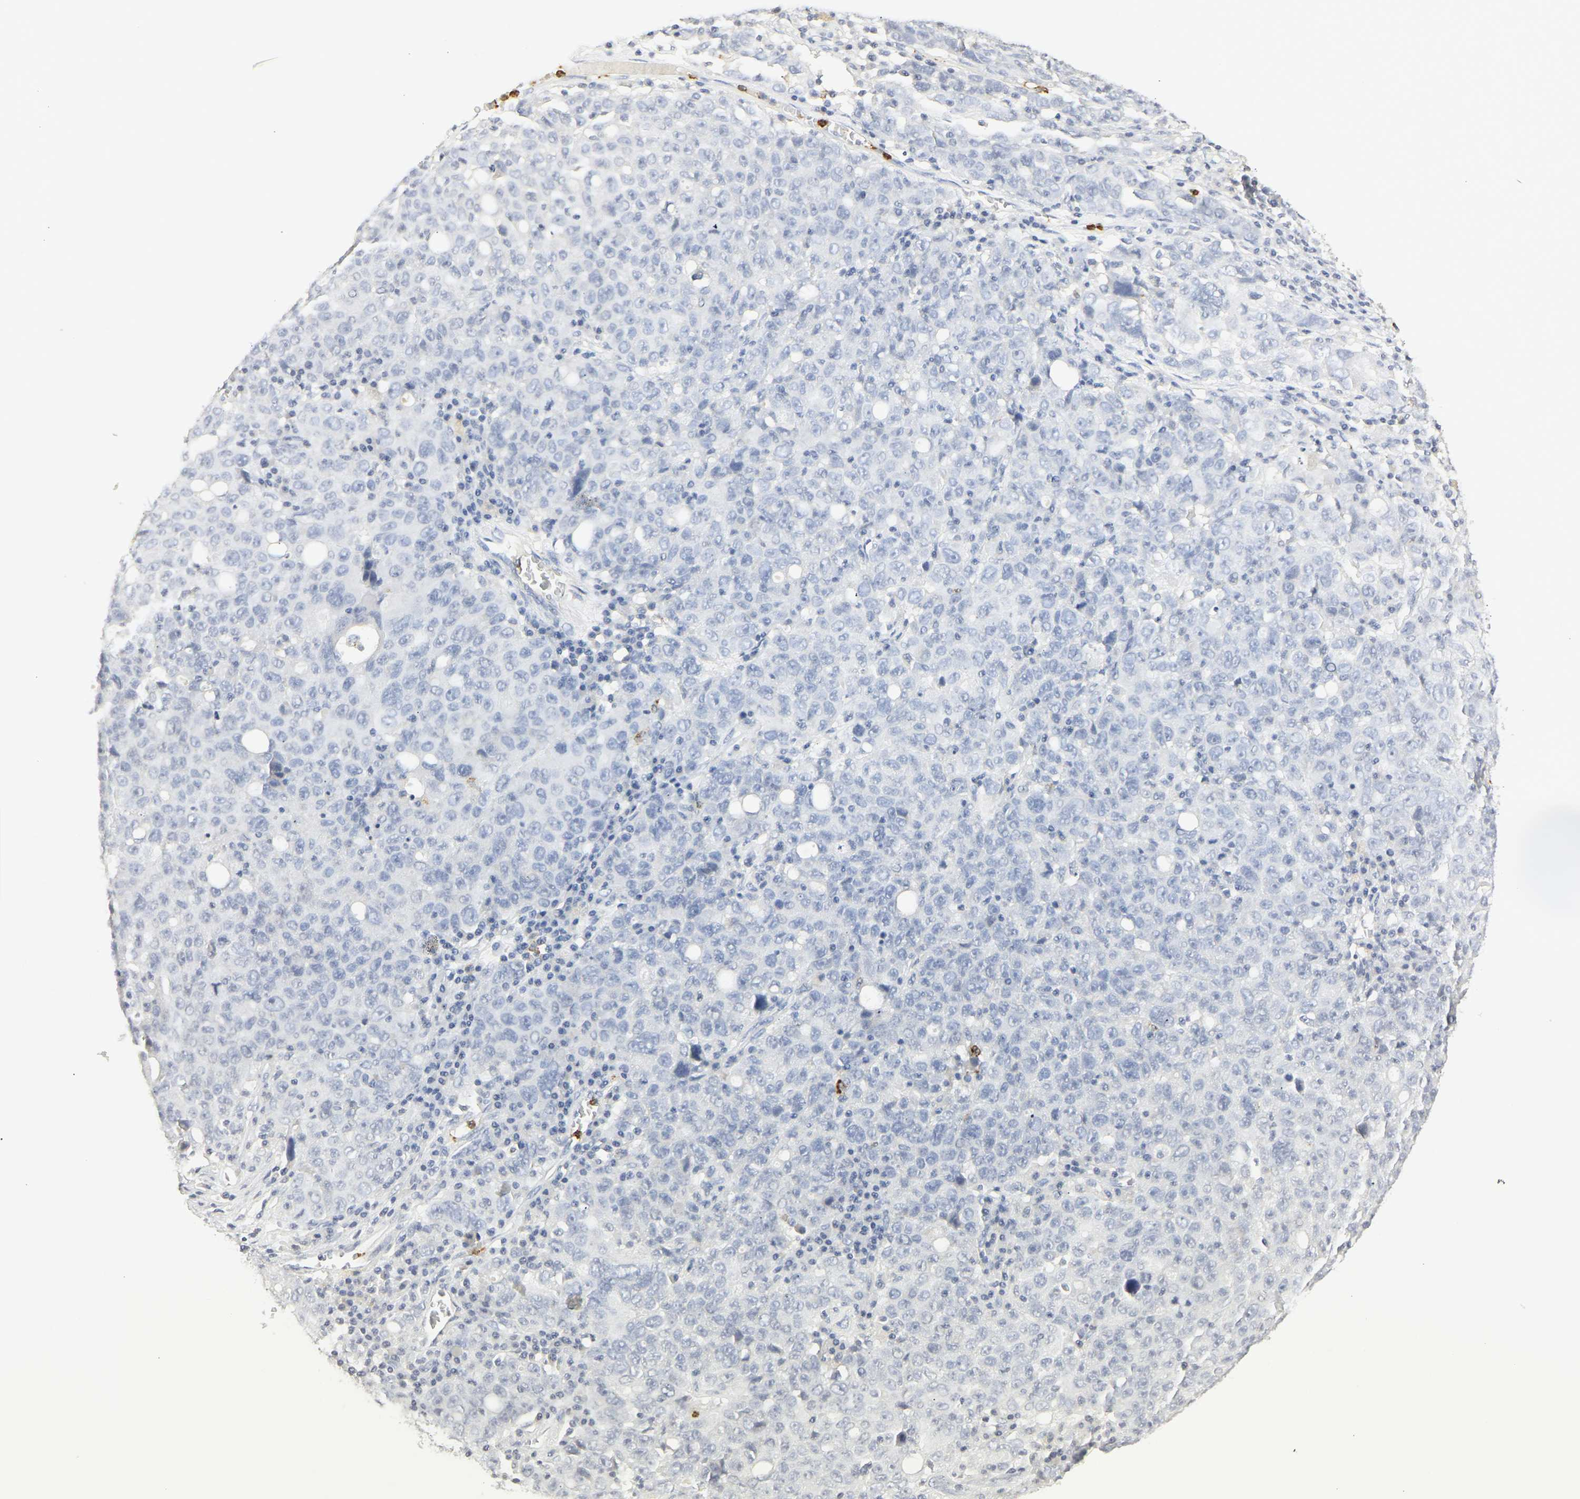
{"staining": {"intensity": "negative", "quantity": "none", "location": "none"}, "tissue": "ovarian cancer", "cell_type": "Tumor cells", "image_type": "cancer", "snomed": [{"axis": "morphology", "description": "Carcinoma, endometroid"}, {"axis": "topography", "description": "Ovary"}], "caption": "IHC photomicrograph of neoplastic tissue: human ovarian endometroid carcinoma stained with DAB (3,3'-diaminobenzidine) shows no significant protein positivity in tumor cells.", "gene": "MPO", "patient": {"sex": "female", "age": 62}}